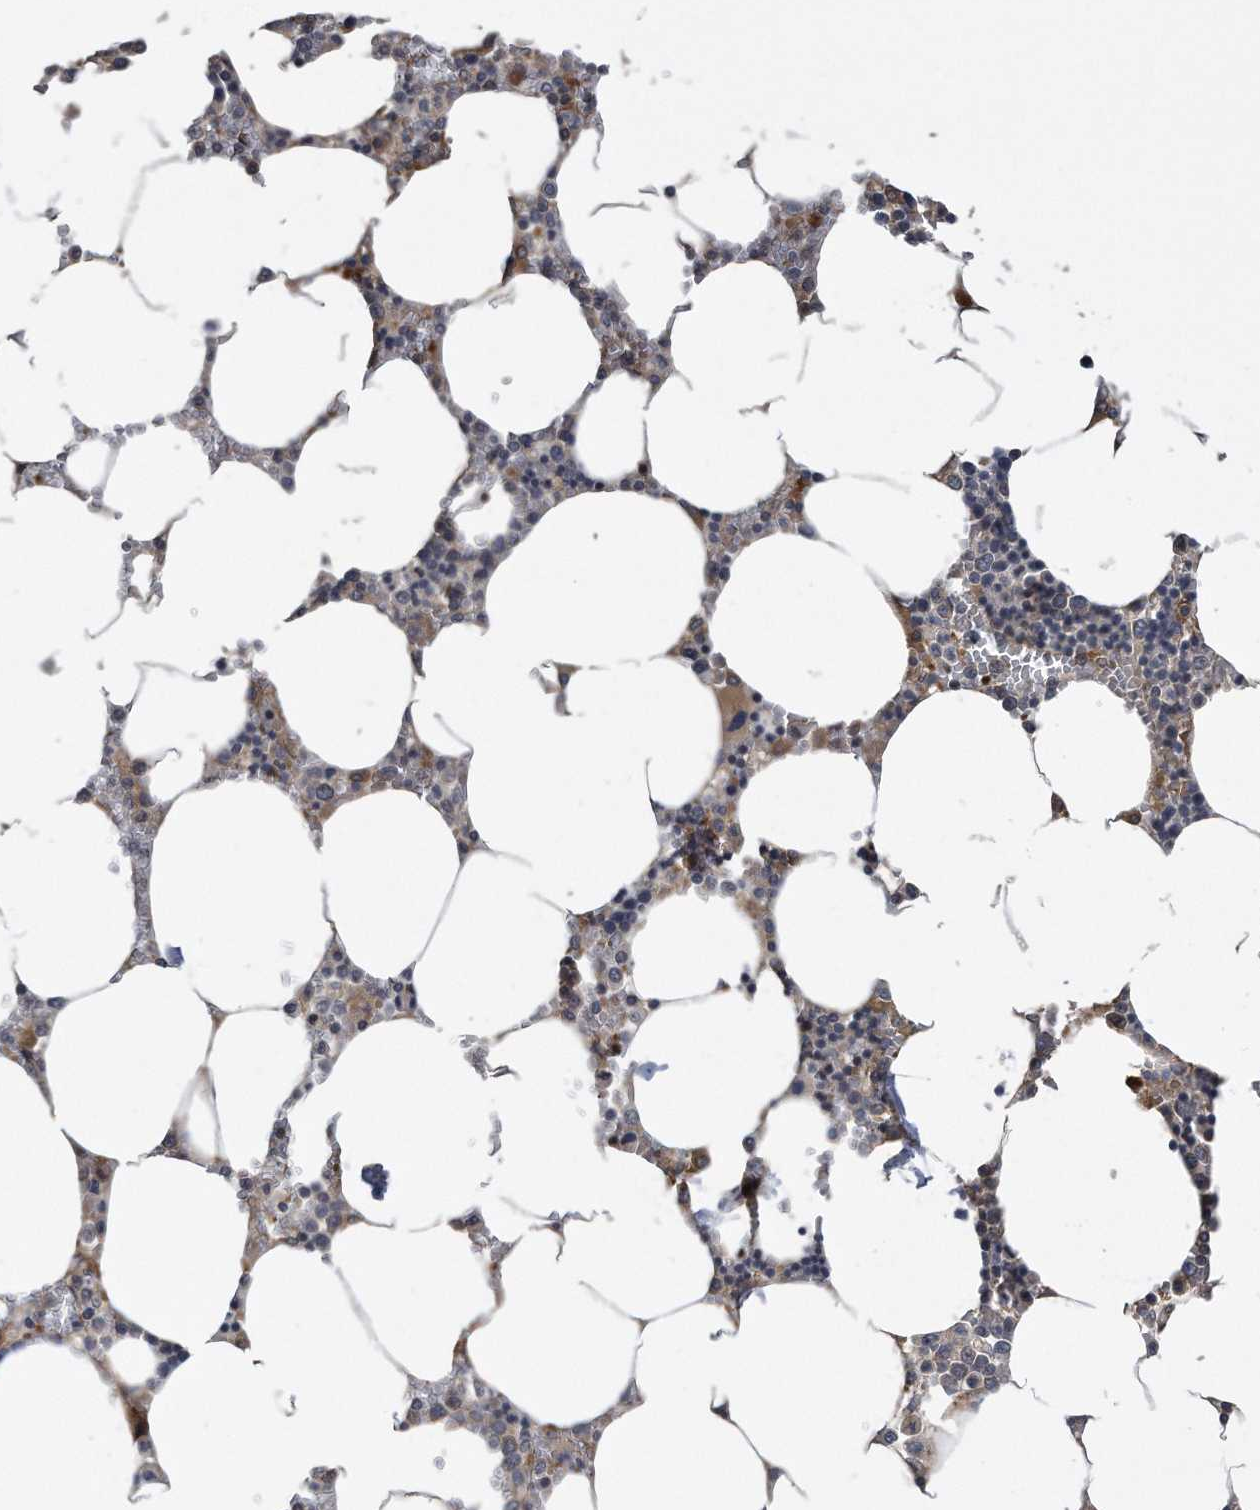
{"staining": {"intensity": "strong", "quantity": "25%-75%", "location": "cytoplasmic/membranous"}, "tissue": "bone marrow", "cell_type": "Hematopoietic cells", "image_type": "normal", "snomed": [{"axis": "morphology", "description": "Normal tissue, NOS"}, {"axis": "topography", "description": "Bone marrow"}], "caption": "The histopathology image exhibits staining of normal bone marrow, revealing strong cytoplasmic/membranous protein staining (brown color) within hematopoietic cells. The protein of interest is stained brown, and the nuclei are stained in blue (DAB IHC with brightfield microscopy, high magnification).", "gene": "ZNF79", "patient": {"sex": "male", "age": 70}}